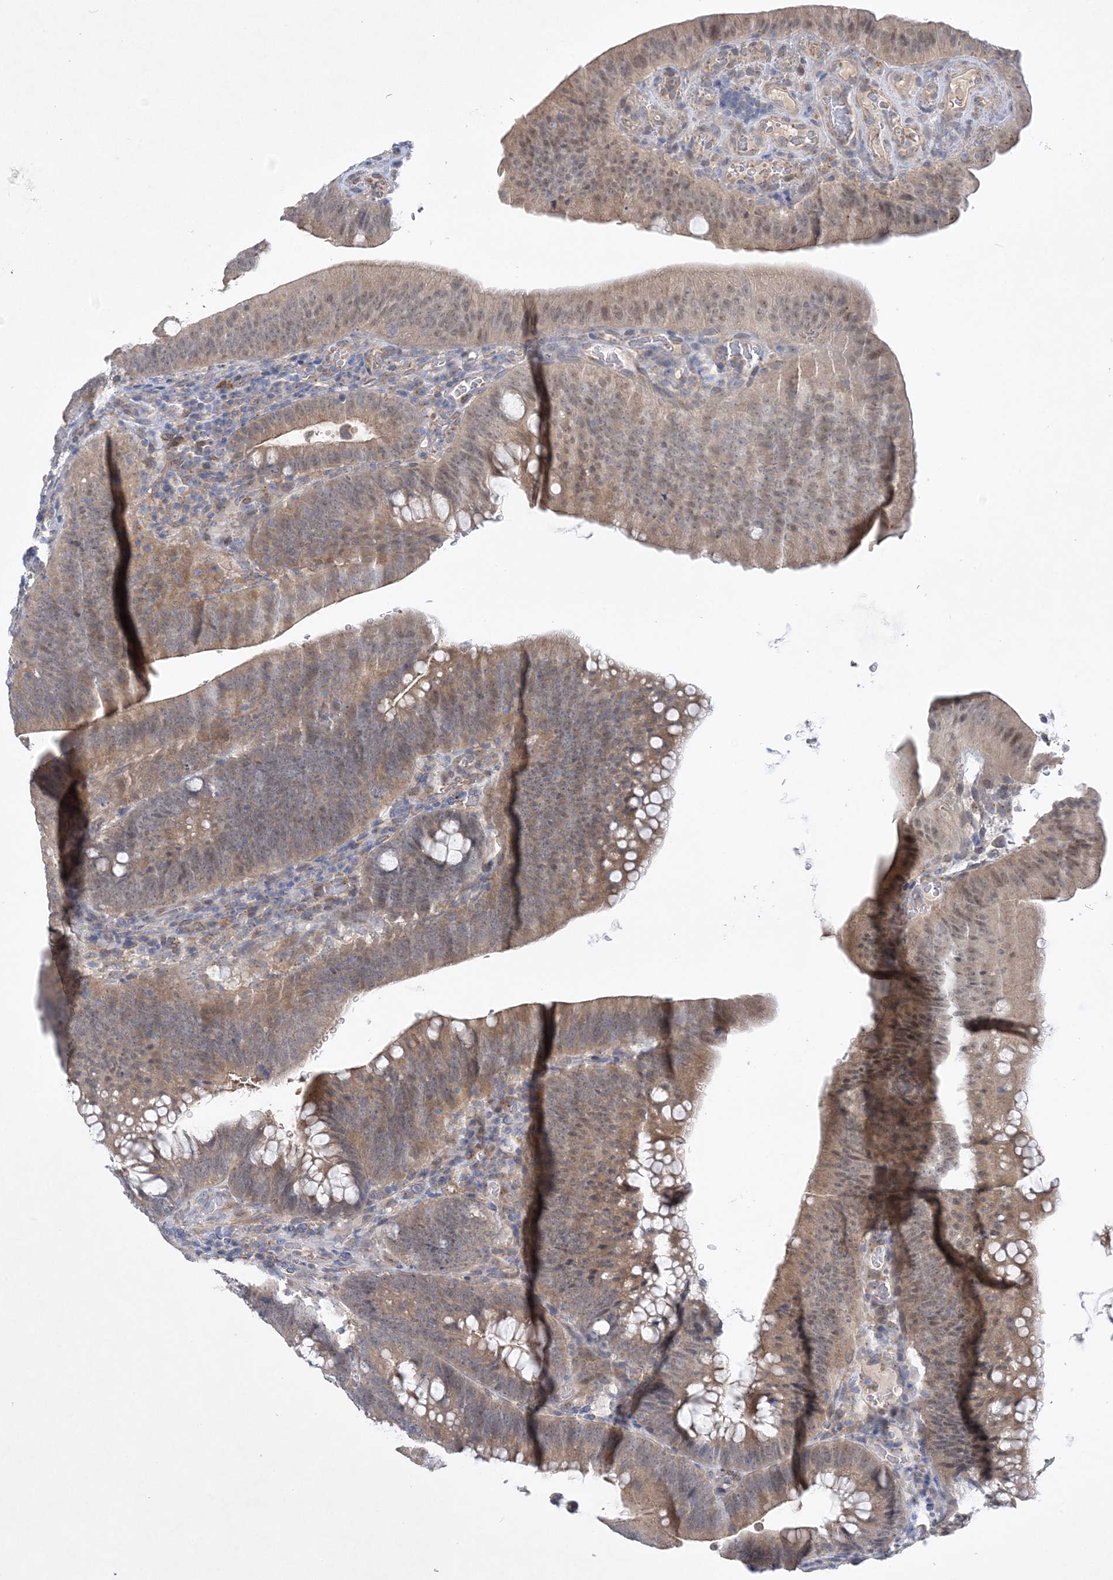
{"staining": {"intensity": "moderate", "quantity": ">75%", "location": "cytoplasmic/membranous,nuclear"}, "tissue": "colorectal cancer", "cell_type": "Tumor cells", "image_type": "cancer", "snomed": [{"axis": "morphology", "description": "Normal tissue, NOS"}, {"axis": "topography", "description": "Colon"}], "caption": "Tumor cells demonstrate moderate cytoplasmic/membranous and nuclear staining in about >75% of cells in colorectal cancer. (DAB (3,3'-diaminobenzidine) IHC, brown staining for protein, blue staining for nuclei).", "gene": "ANKRD35", "patient": {"sex": "female", "age": 82}}